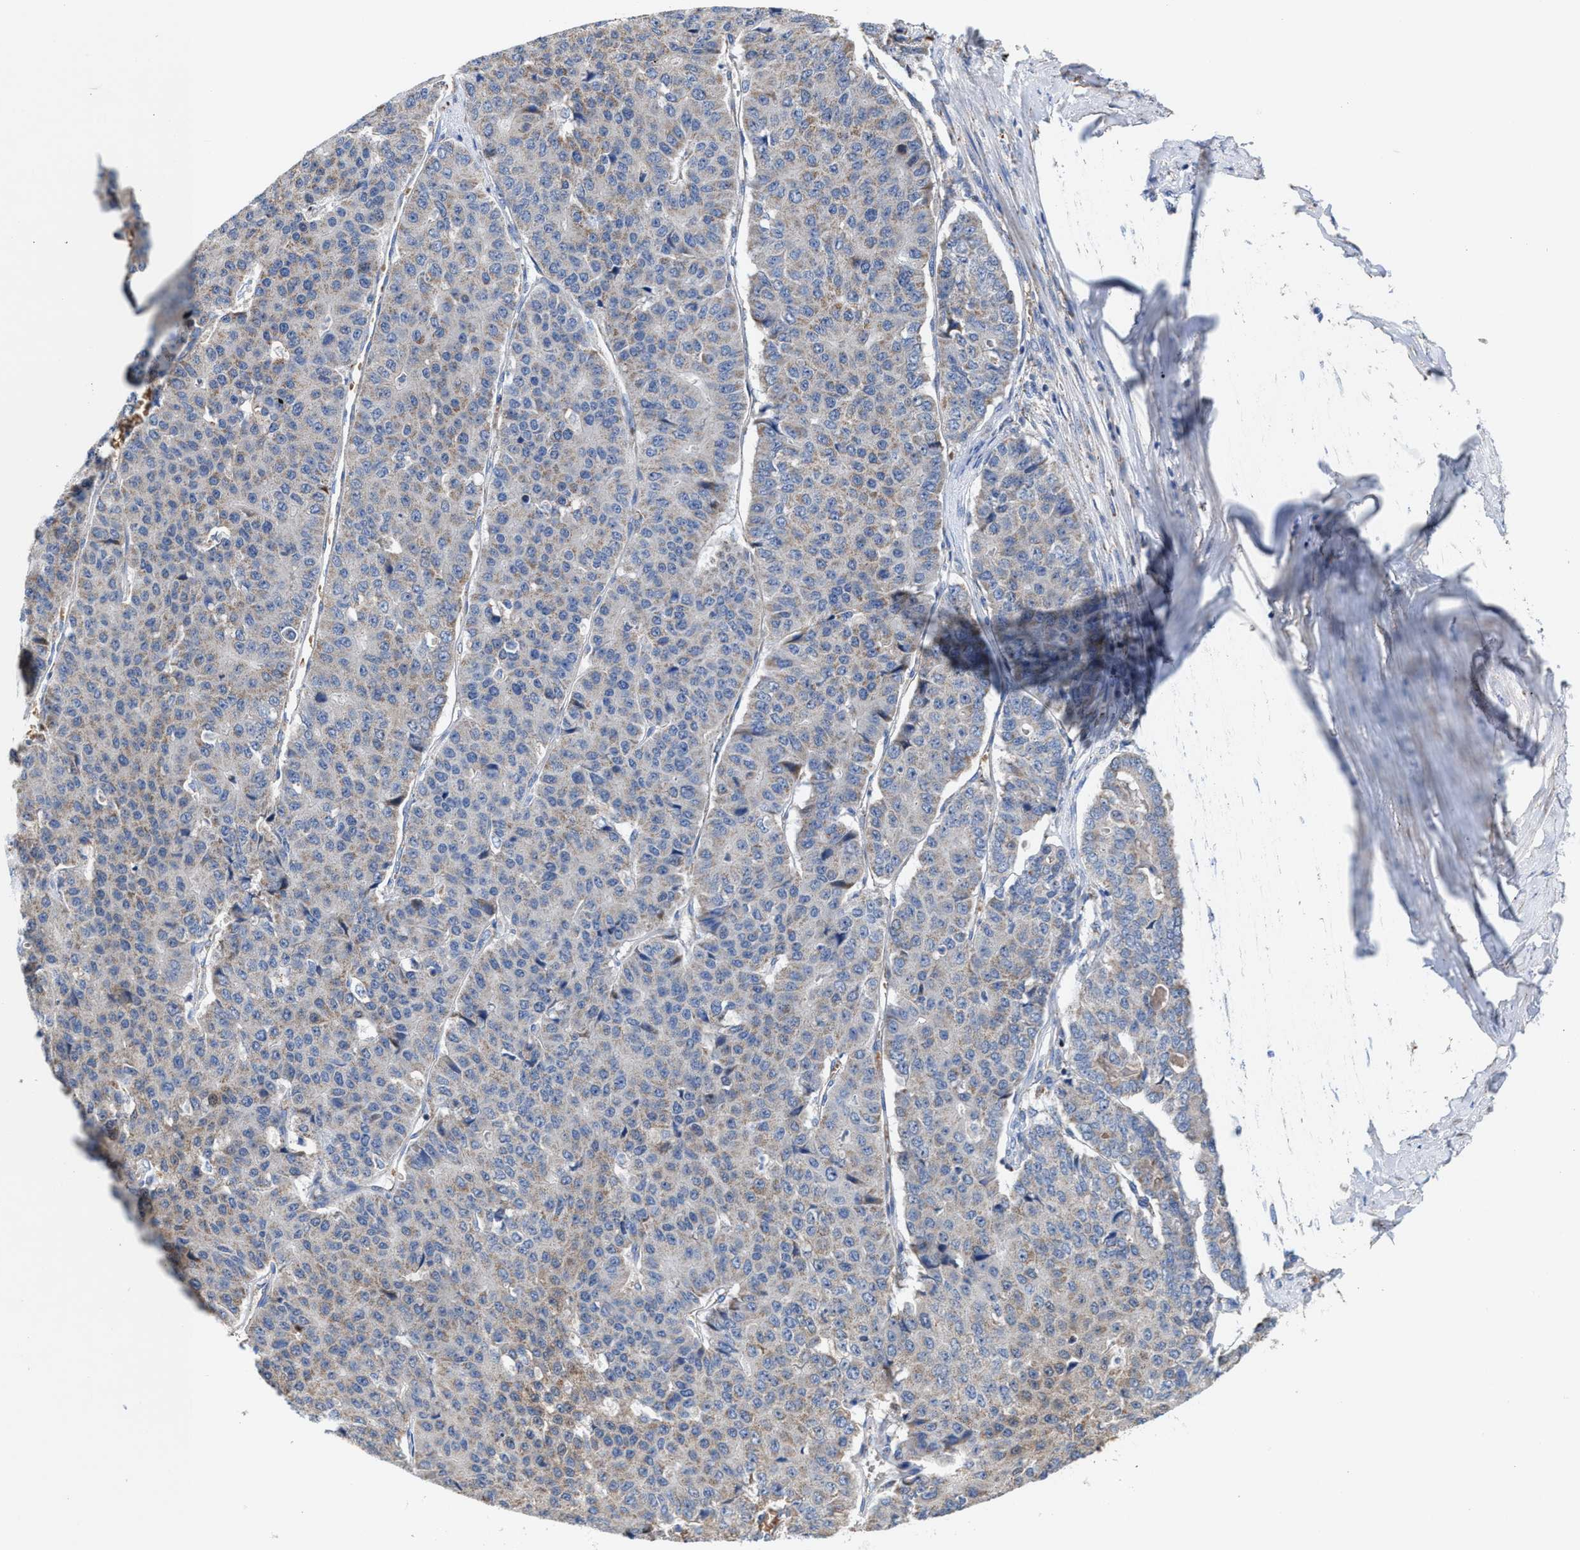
{"staining": {"intensity": "weak", "quantity": "<25%", "location": "cytoplasmic/membranous"}, "tissue": "pancreatic cancer", "cell_type": "Tumor cells", "image_type": "cancer", "snomed": [{"axis": "morphology", "description": "Adenocarcinoma, NOS"}, {"axis": "topography", "description": "Pancreas"}], "caption": "Immunohistochemistry histopathology image of neoplastic tissue: pancreatic cancer (adenocarcinoma) stained with DAB reveals no significant protein positivity in tumor cells.", "gene": "MECR", "patient": {"sex": "male", "age": 50}}